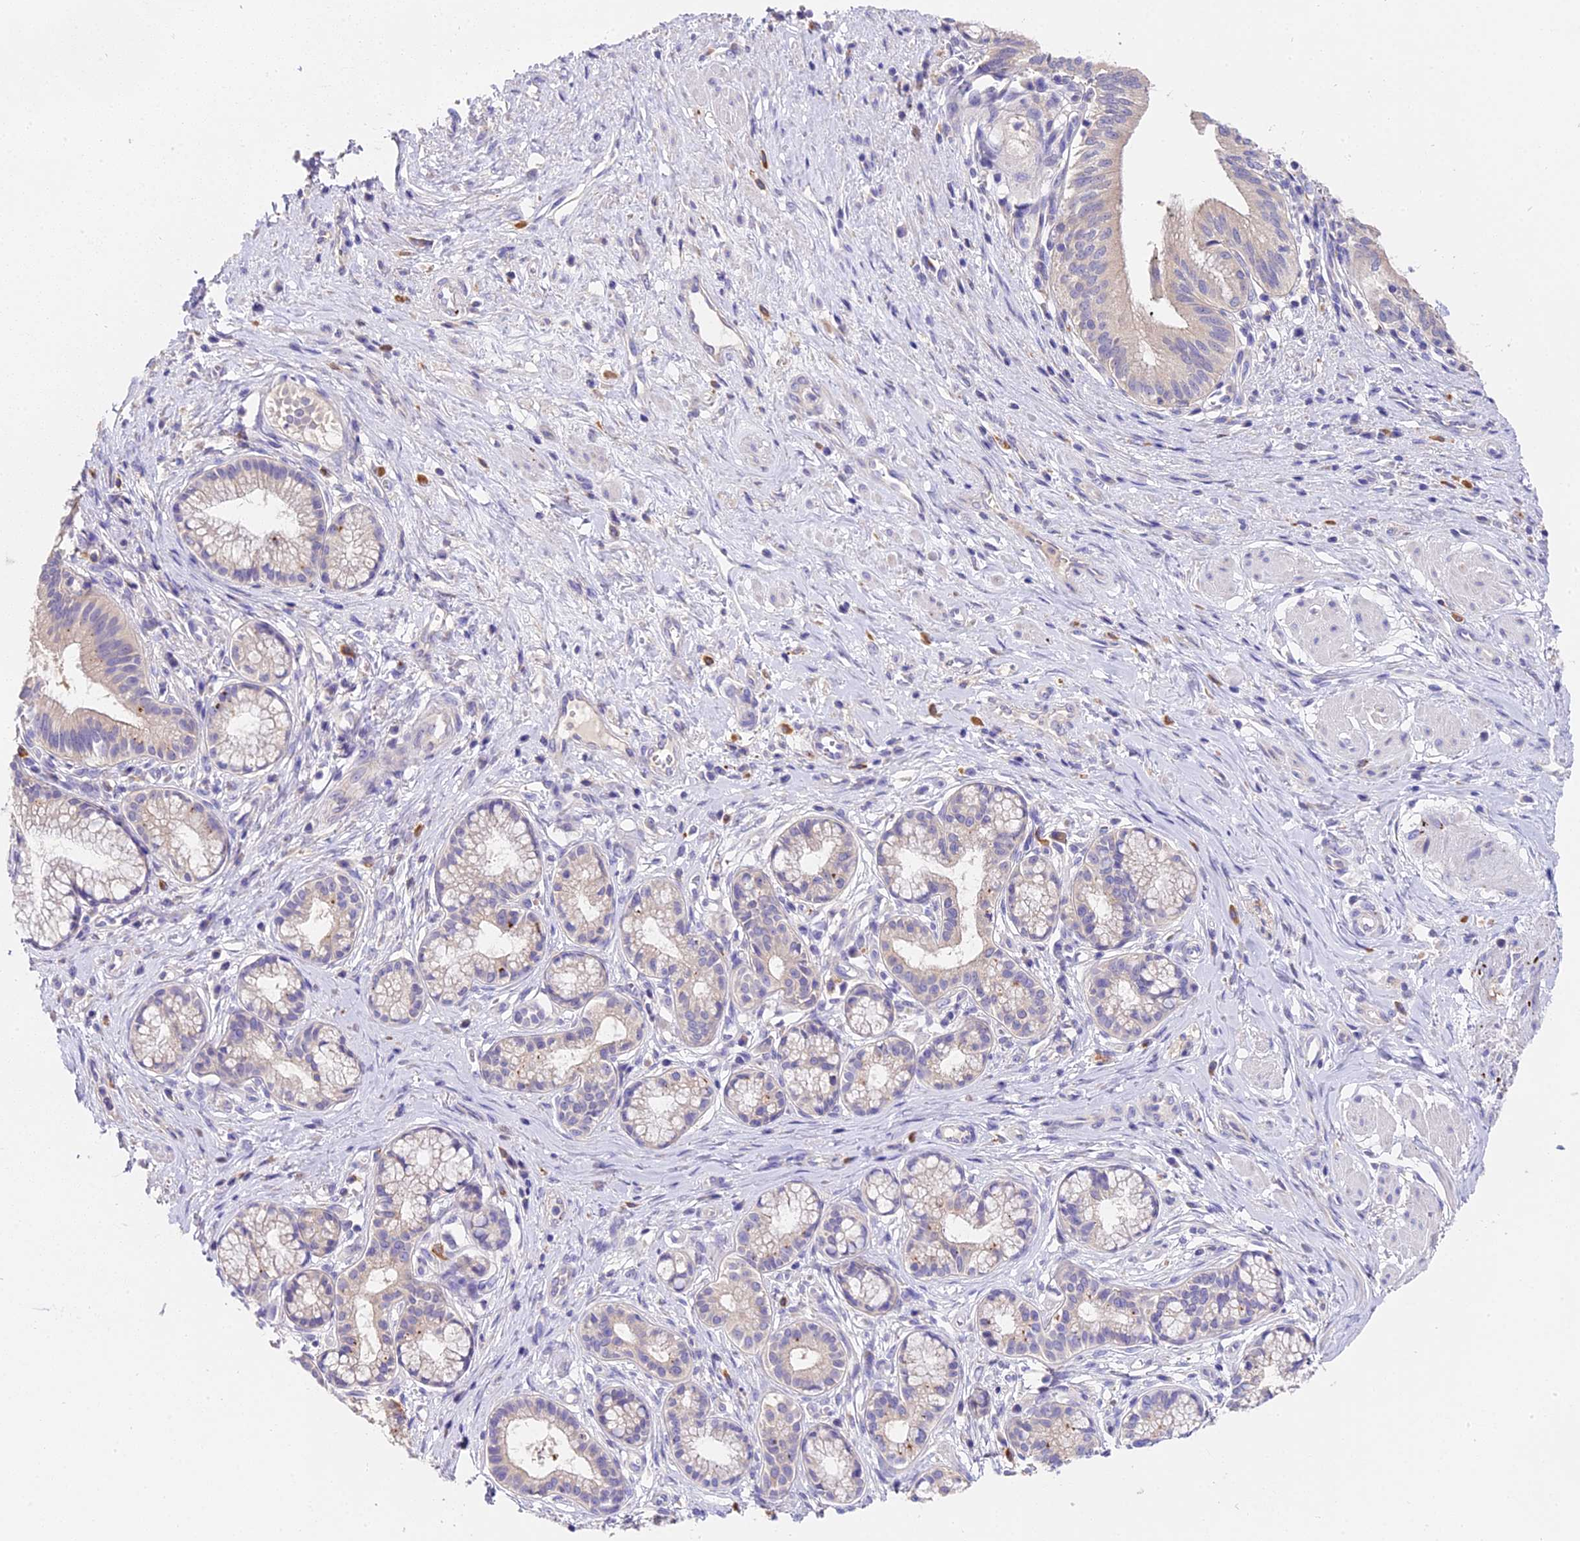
{"staining": {"intensity": "weak", "quantity": "<25%", "location": "cytoplasmic/membranous"}, "tissue": "pancreatic cancer", "cell_type": "Tumor cells", "image_type": "cancer", "snomed": [{"axis": "morphology", "description": "Adenocarcinoma, NOS"}, {"axis": "topography", "description": "Pancreas"}], "caption": "The IHC micrograph has no significant expression in tumor cells of adenocarcinoma (pancreatic) tissue.", "gene": "LYPD6", "patient": {"sex": "male", "age": 72}}